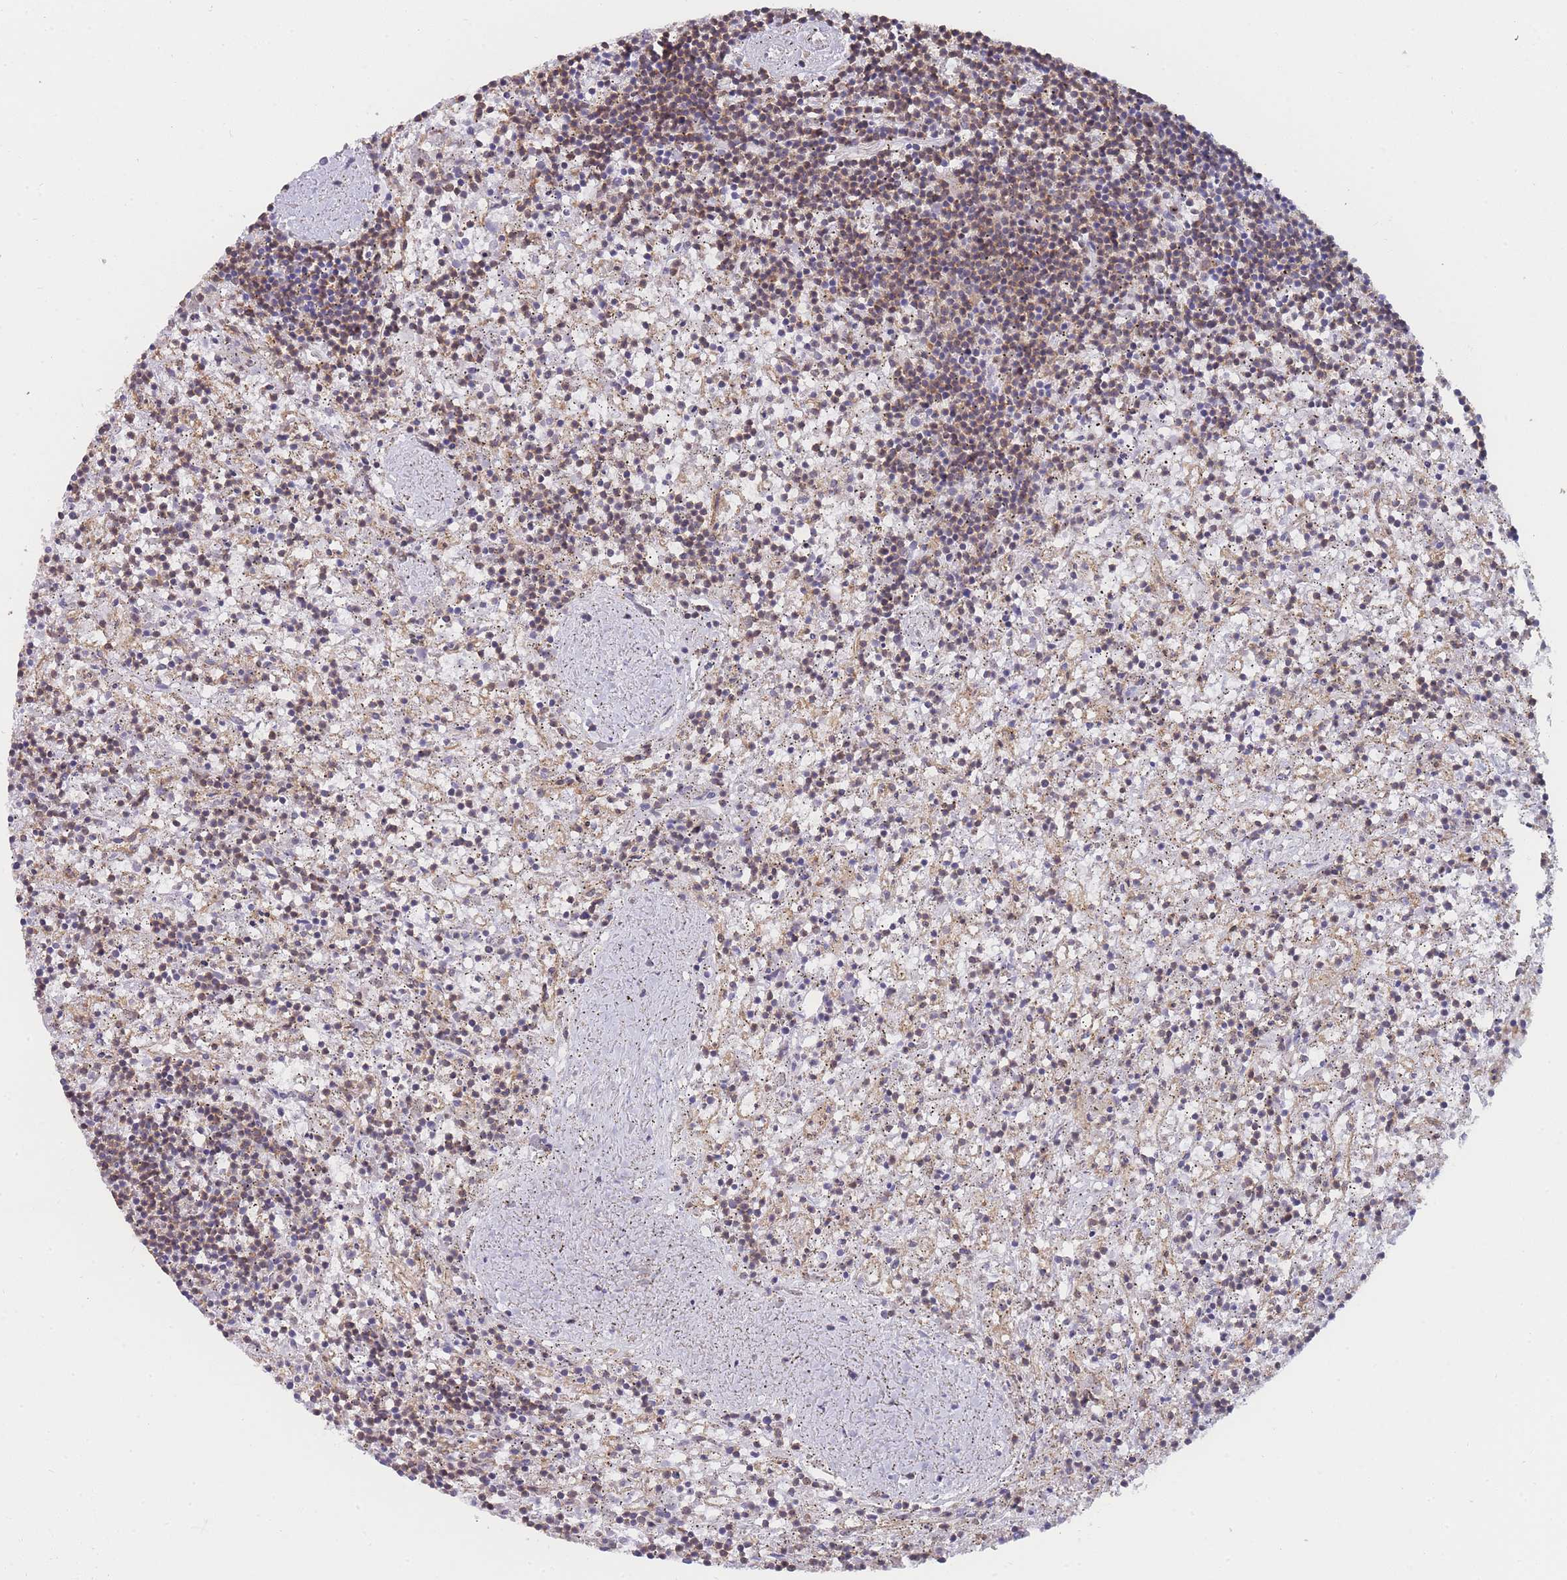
{"staining": {"intensity": "weak", "quantity": ">75%", "location": "cytoplasmic/membranous"}, "tissue": "lymphoma", "cell_type": "Tumor cells", "image_type": "cancer", "snomed": [{"axis": "morphology", "description": "Malignant lymphoma, non-Hodgkin's type, Low grade"}, {"axis": "topography", "description": "Spleen"}], "caption": "Tumor cells show low levels of weak cytoplasmic/membranous expression in about >75% of cells in lymphoma.", "gene": "MRPS18B", "patient": {"sex": "male", "age": 76}}